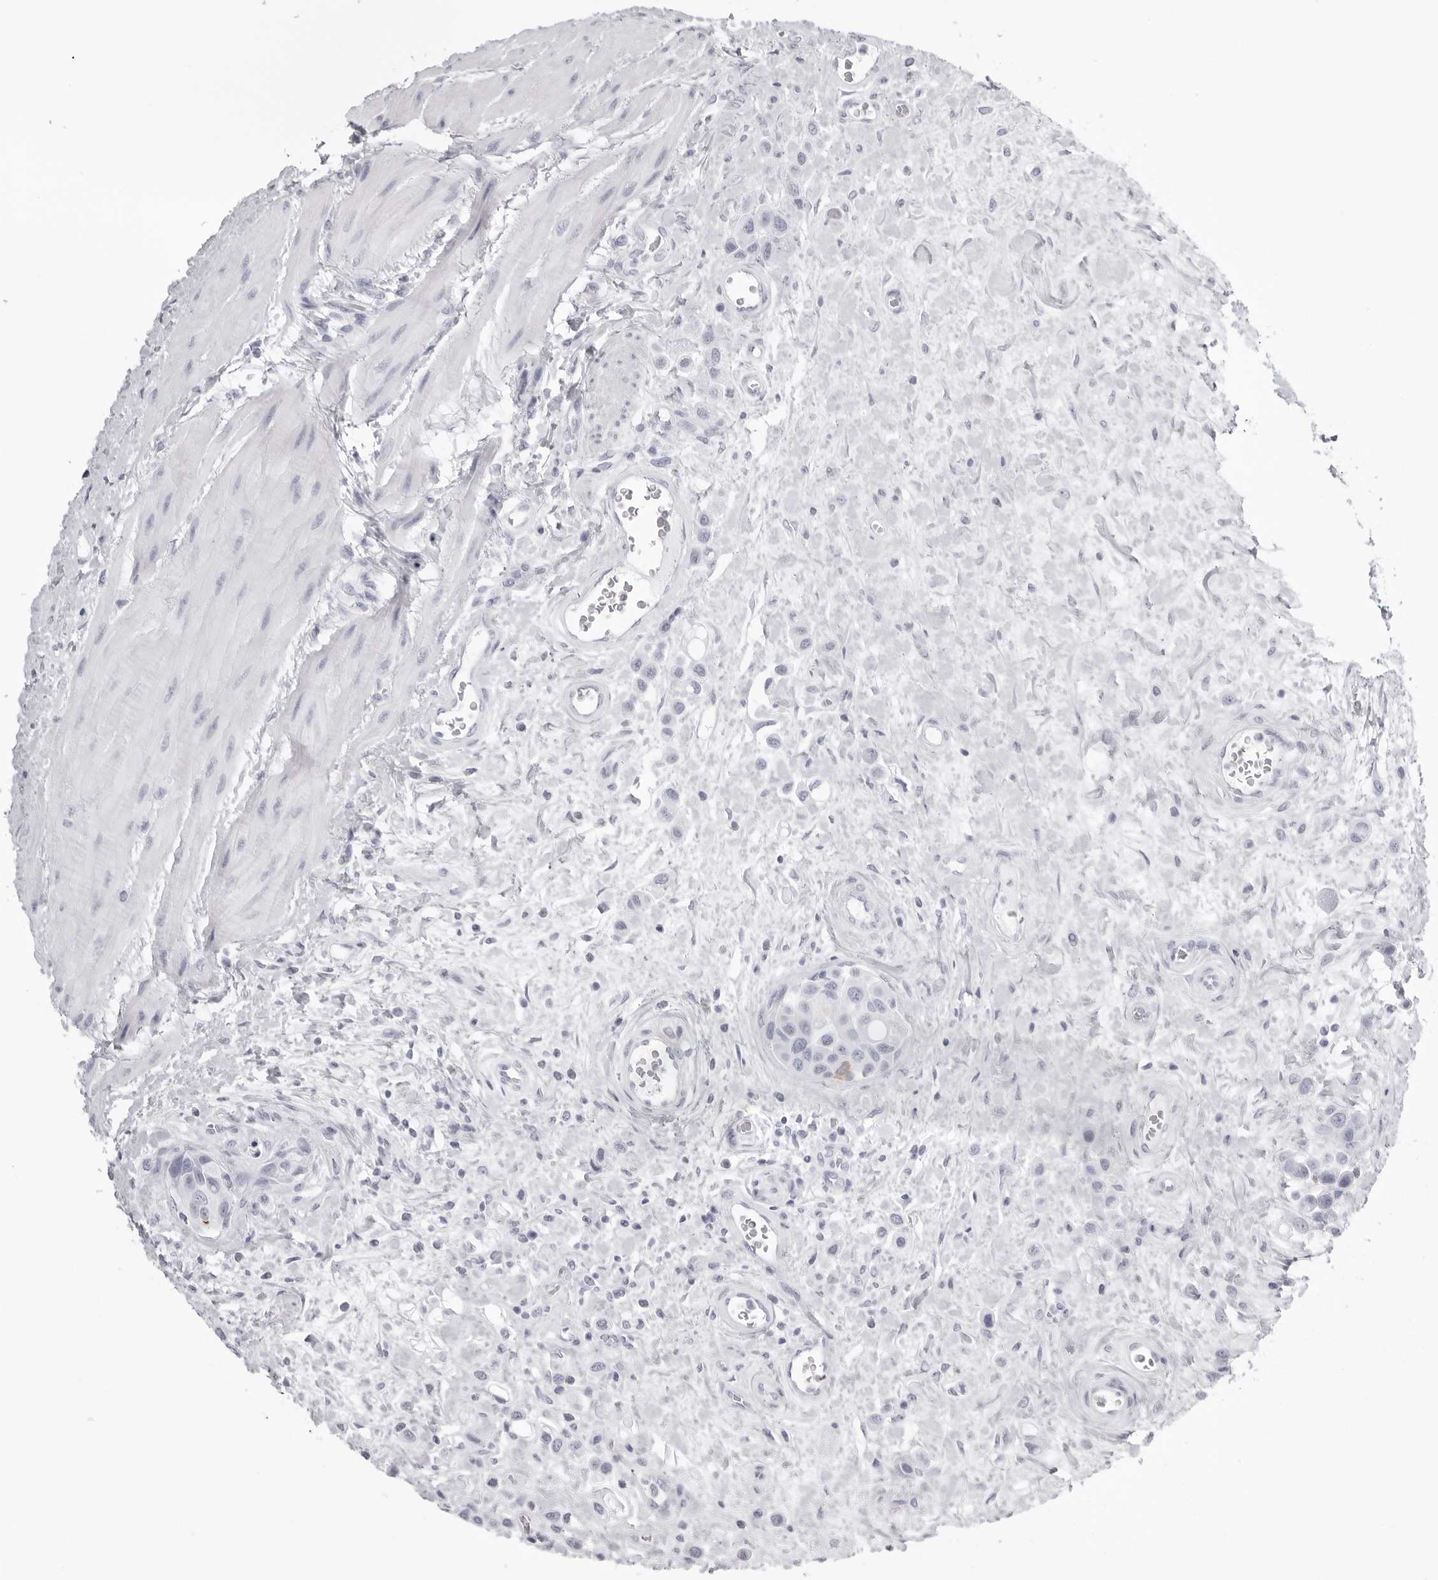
{"staining": {"intensity": "negative", "quantity": "none", "location": "none"}, "tissue": "urothelial cancer", "cell_type": "Tumor cells", "image_type": "cancer", "snomed": [{"axis": "morphology", "description": "Urothelial carcinoma, High grade"}, {"axis": "topography", "description": "Urinary bladder"}], "caption": "Urothelial cancer was stained to show a protein in brown. There is no significant expression in tumor cells. (DAB (3,3'-diaminobenzidine) immunohistochemistry visualized using brightfield microscopy, high magnification).", "gene": "KLK9", "patient": {"sex": "male", "age": 50}}